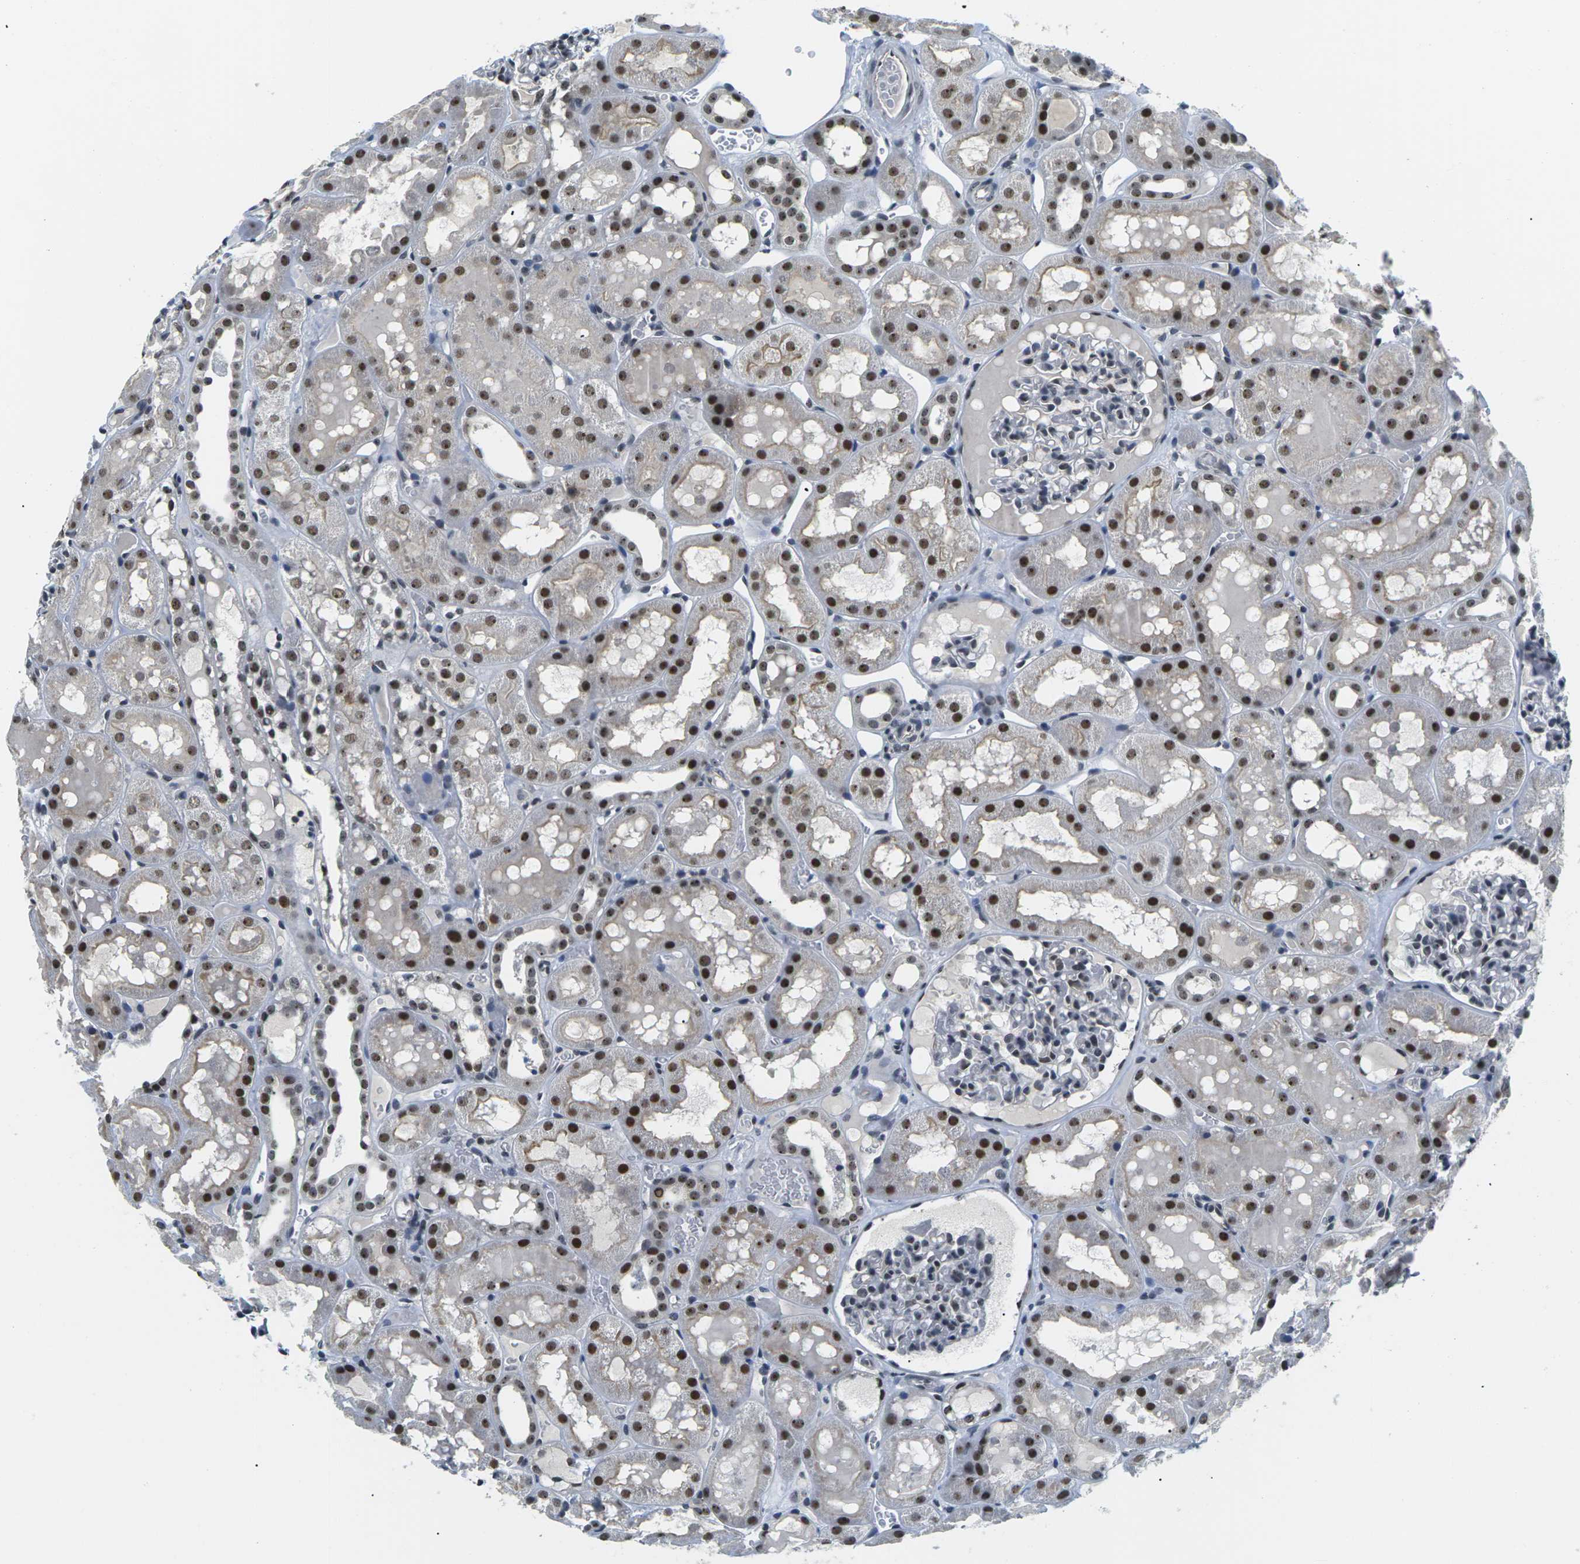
{"staining": {"intensity": "weak", "quantity": "<25%", "location": "nuclear"}, "tissue": "kidney", "cell_type": "Cells in glomeruli", "image_type": "normal", "snomed": [{"axis": "morphology", "description": "Normal tissue, NOS"}, {"axis": "topography", "description": "Kidney"}, {"axis": "topography", "description": "Urinary bladder"}], "caption": "This image is of unremarkable kidney stained with IHC to label a protein in brown with the nuclei are counter-stained blue. There is no expression in cells in glomeruli.", "gene": "NSRP1", "patient": {"sex": "male", "age": 16}}